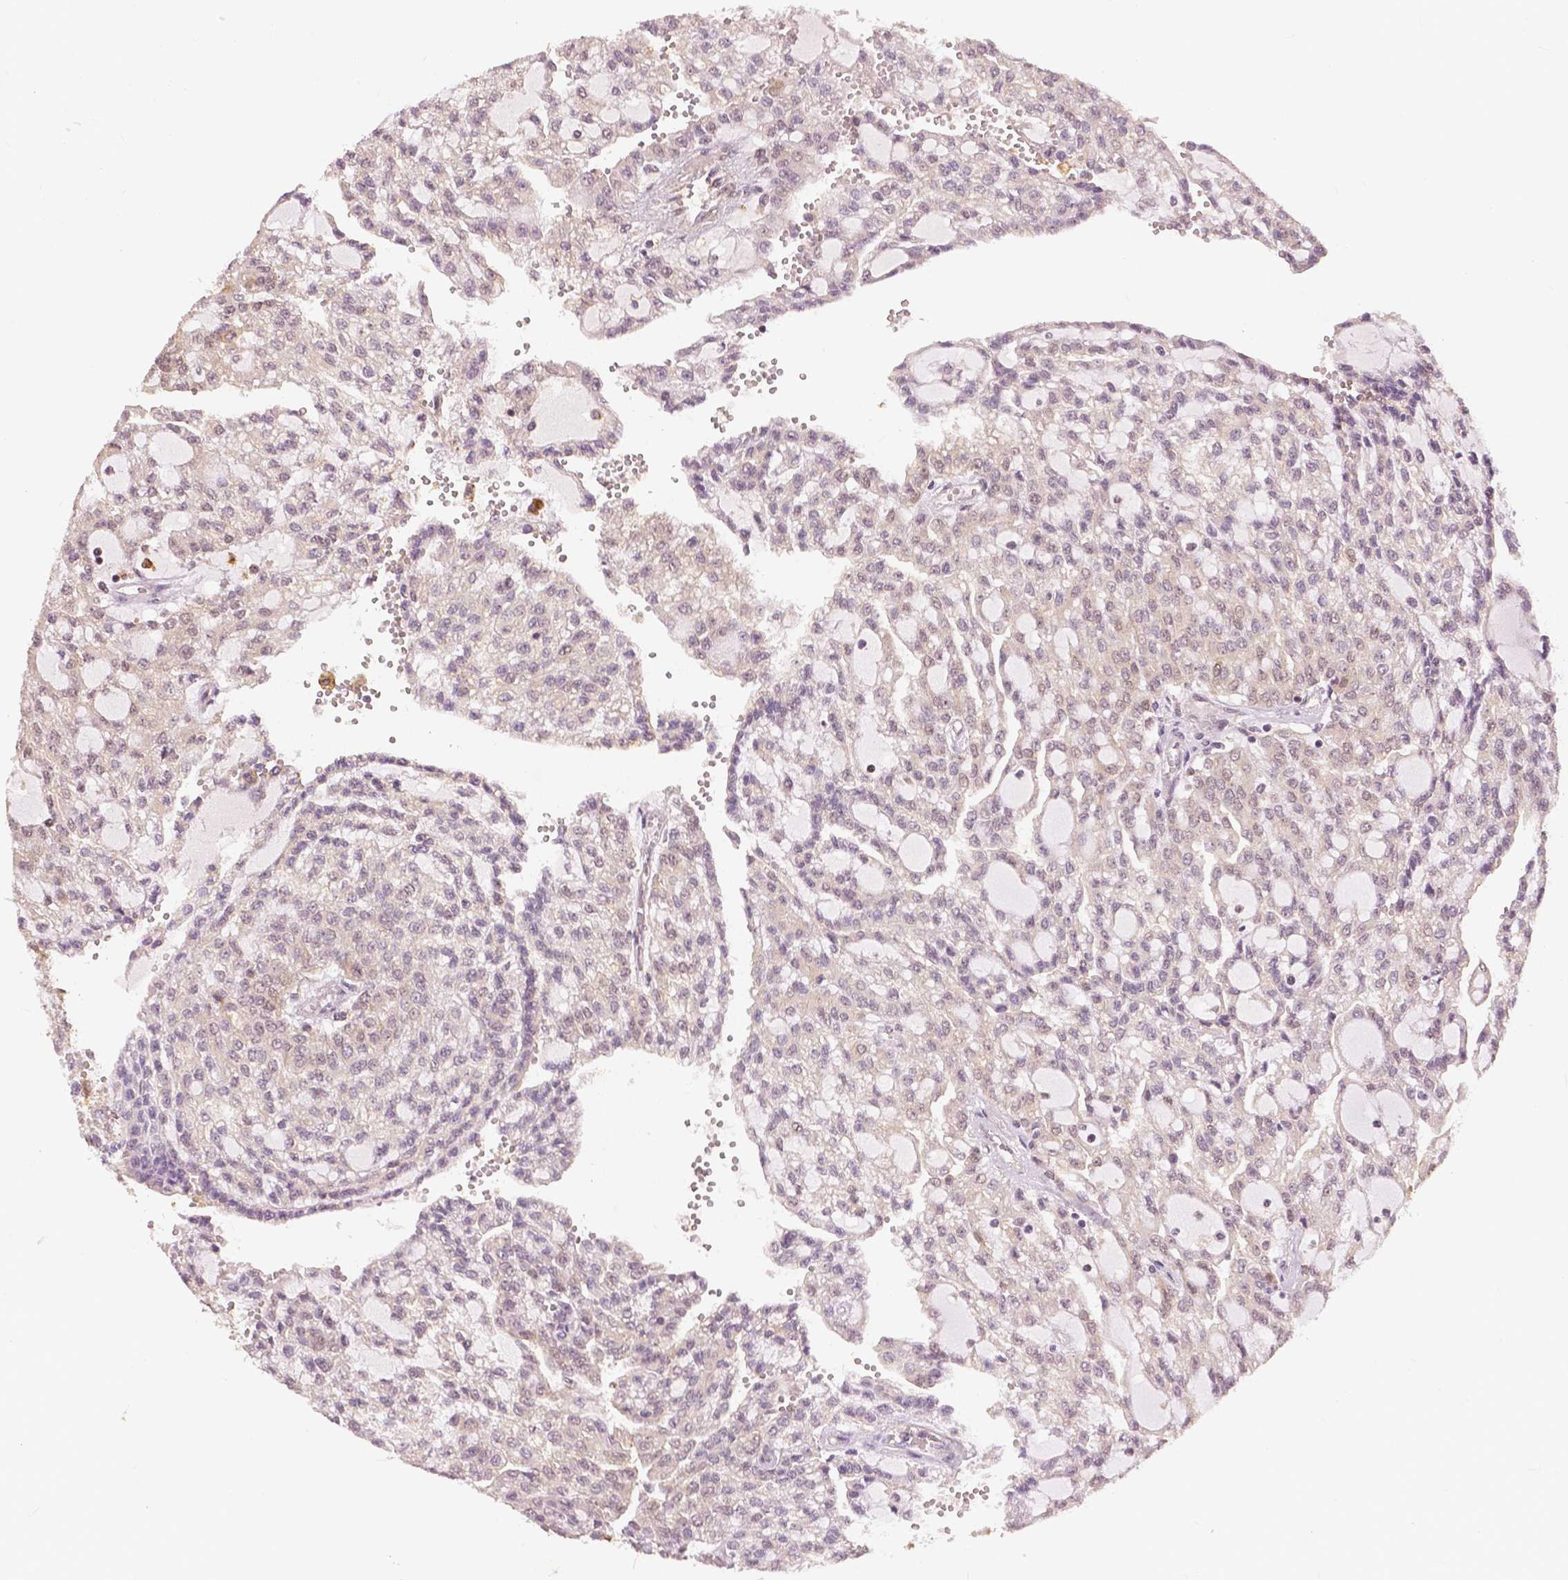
{"staining": {"intensity": "weak", "quantity": "<25%", "location": "cytoplasmic/membranous"}, "tissue": "renal cancer", "cell_type": "Tumor cells", "image_type": "cancer", "snomed": [{"axis": "morphology", "description": "Adenocarcinoma, NOS"}, {"axis": "topography", "description": "Kidney"}], "caption": "Tumor cells are negative for protein expression in human renal adenocarcinoma.", "gene": "MAP1LC3B", "patient": {"sex": "male", "age": 63}}